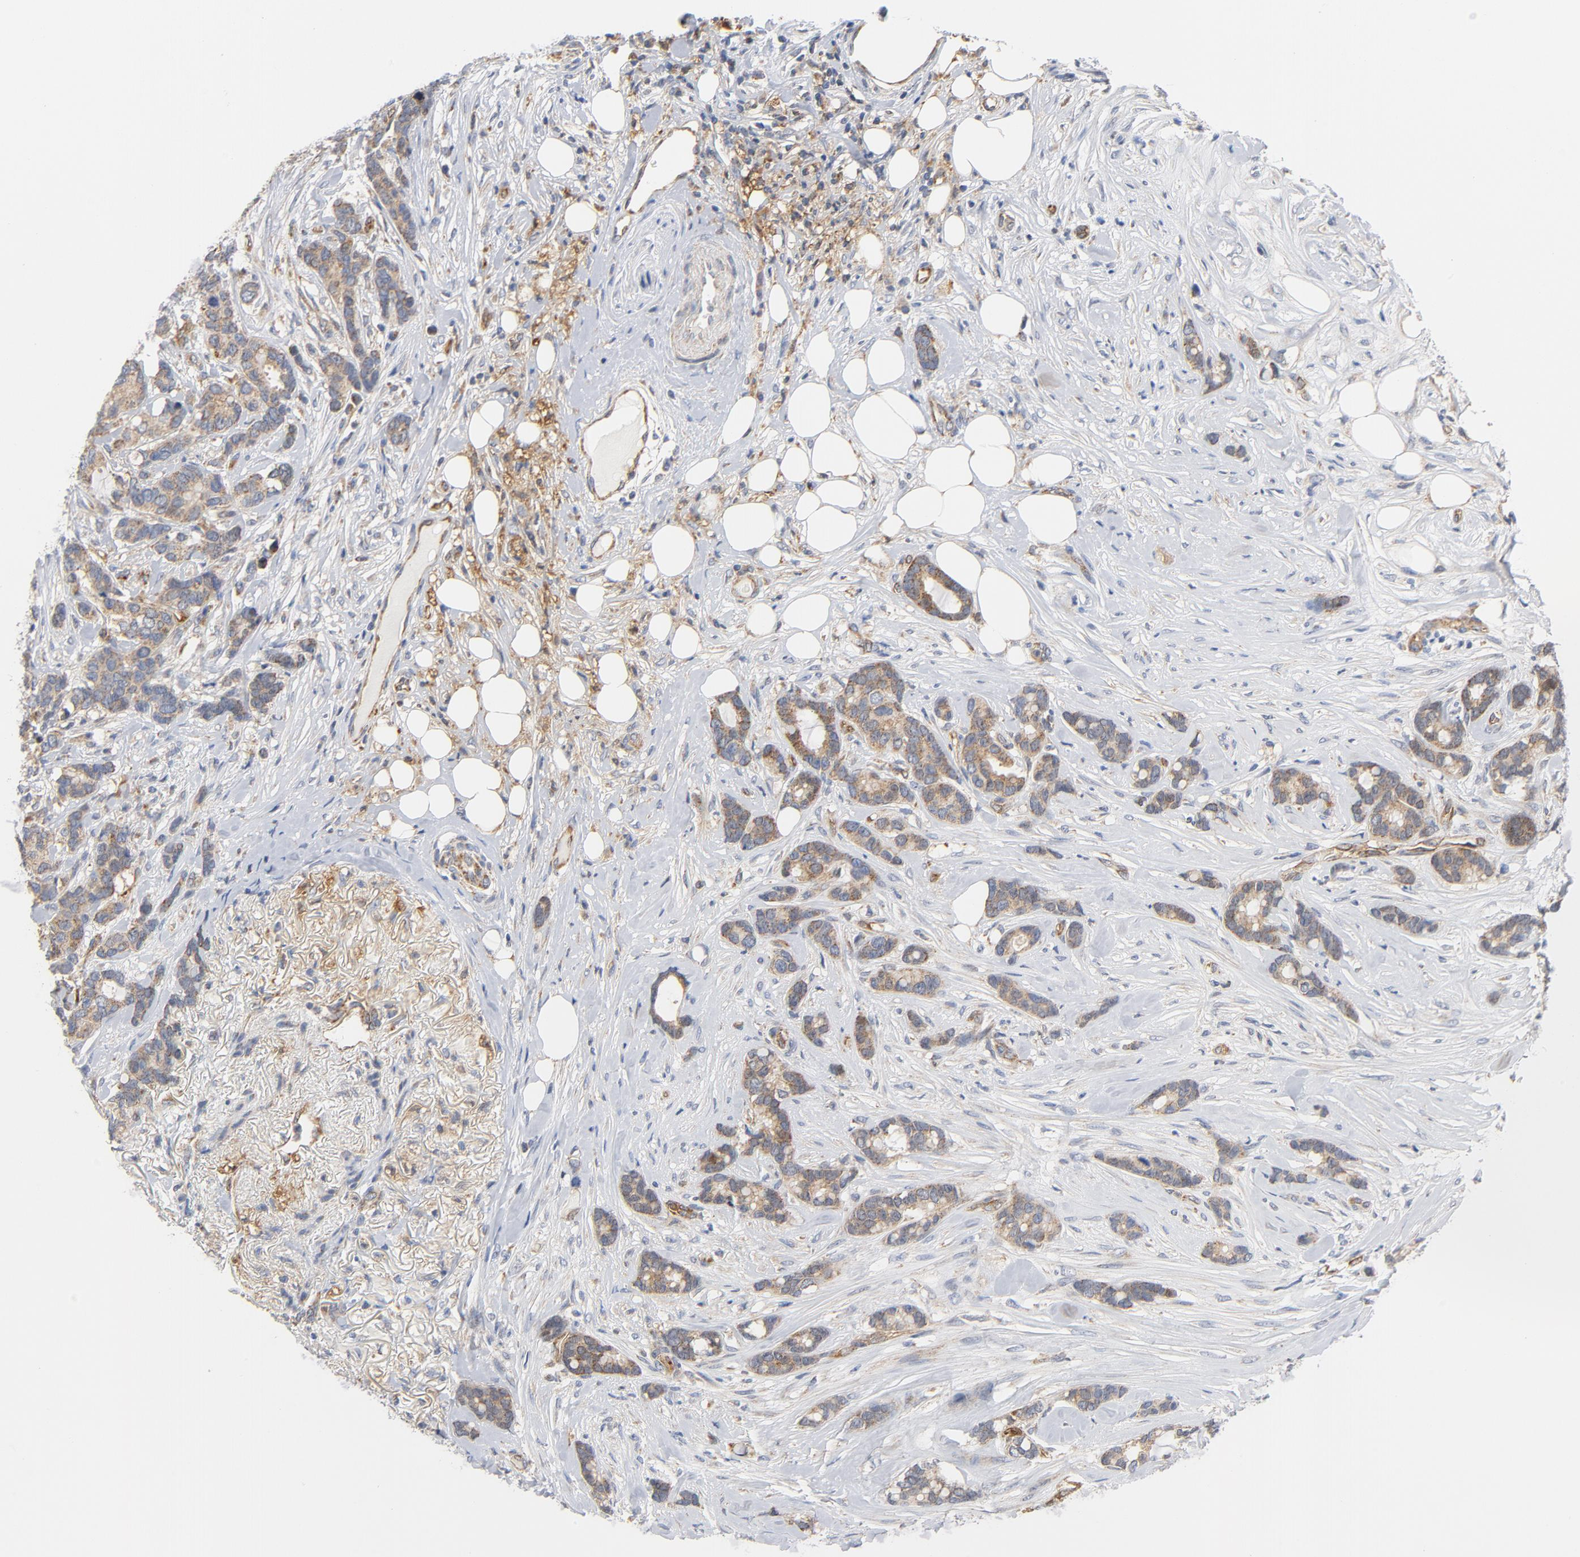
{"staining": {"intensity": "moderate", "quantity": ">75%", "location": "cytoplasmic/membranous"}, "tissue": "breast cancer", "cell_type": "Tumor cells", "image_type": "cancer", "snomed": [{"axis": "morphology", "description": "Duct carcinoma"}, {"axis": "topography", "description": "Breast"}], "caption": "DAB (3,3'-diaminobenzidine) immunohistochemical staining of breast cancer shows moderate cytoplasmic/membranous protein staining in approximately >75% of tumor cells.", "gene": "RAPGEF4", "patient": {"sex": "female", "age": 87}}